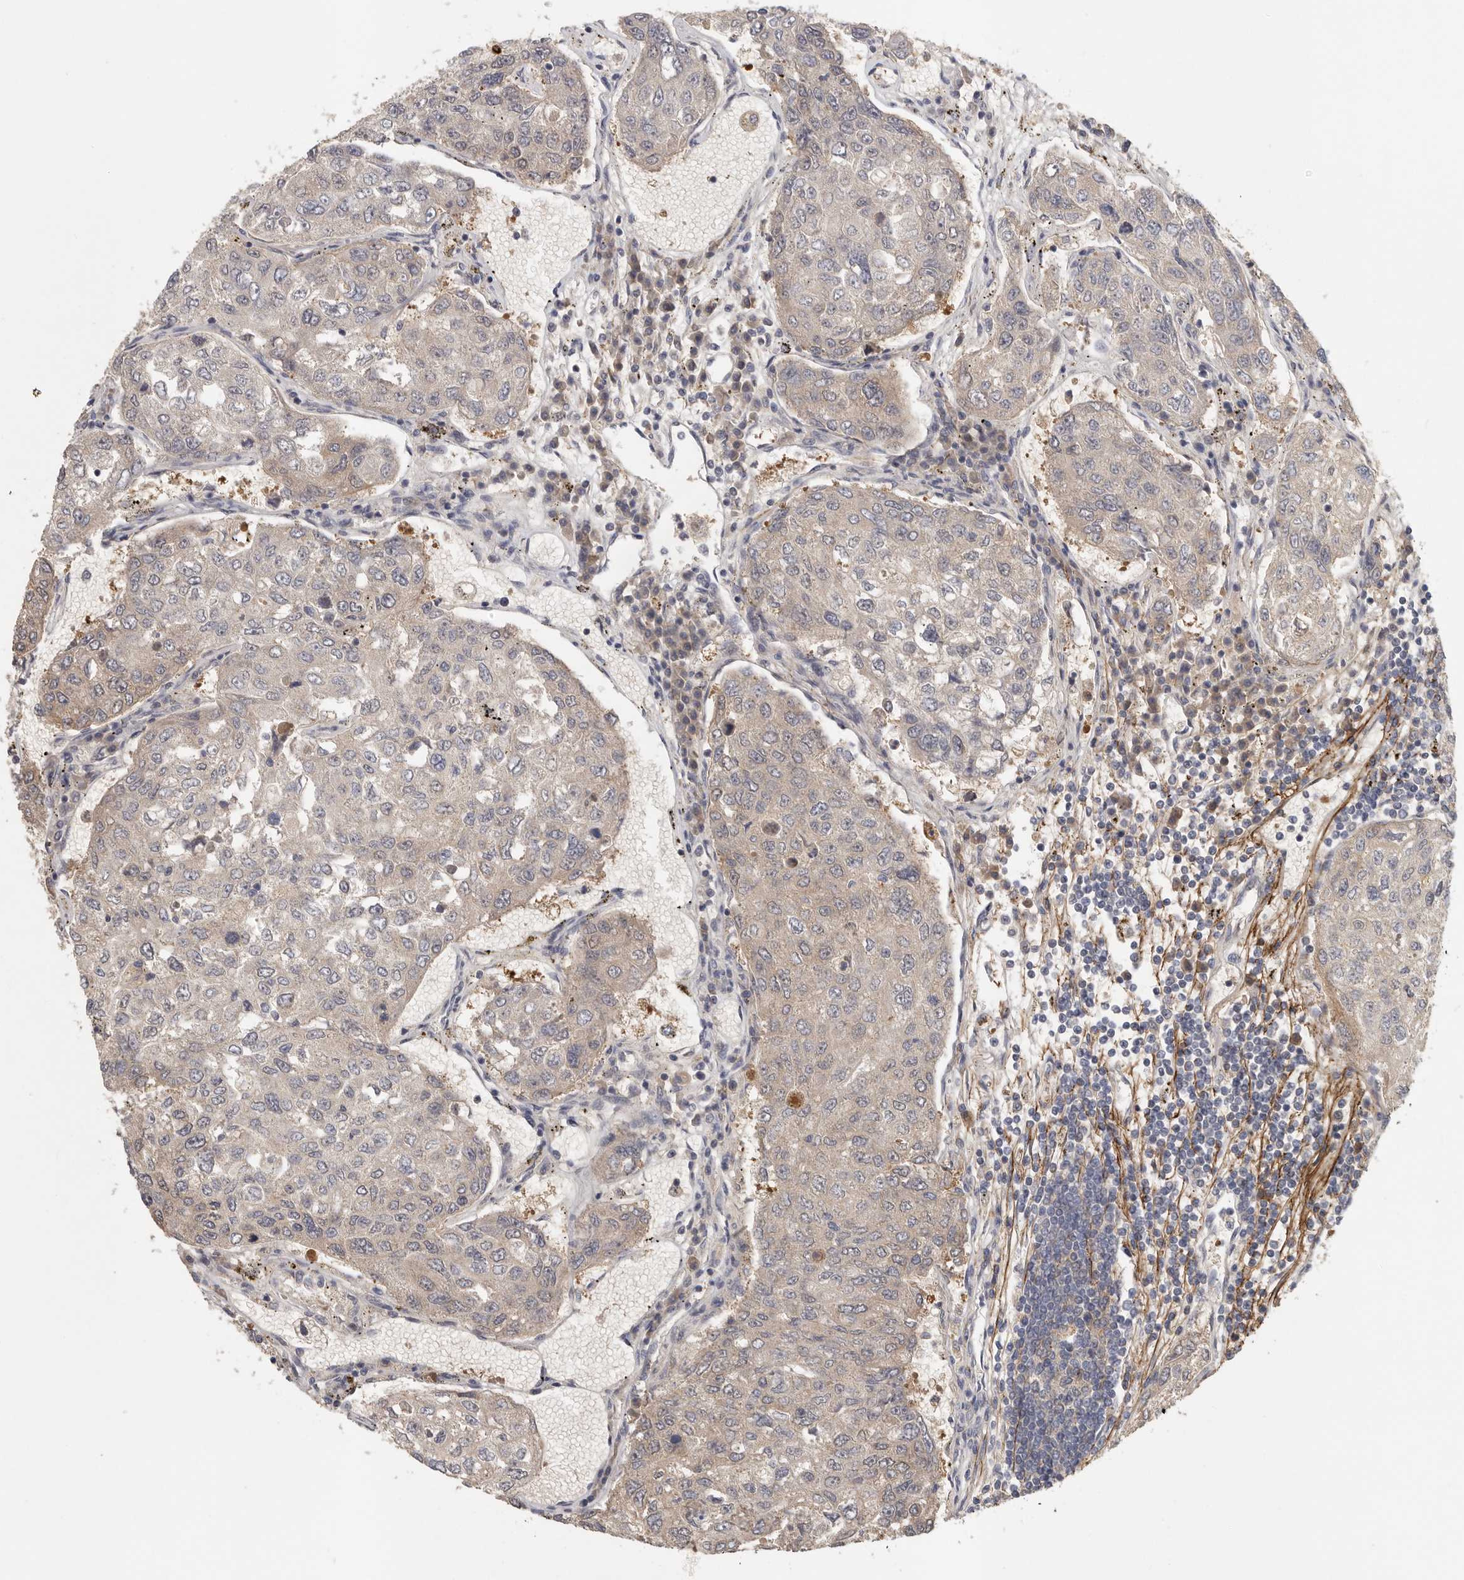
{"staining": {"intensity": "weak", "quantity": "<25%", "location": "cytoplasmic/membranous"}, "tissue": "urothelial cancer", "cell_type": "Tumor cells", "image_type": "cancer", "snomed": [{"axis": "morphology", "description": "Urothelial carcinoma, High grade"}, {"axis": "topography", "description": "Lymph node"}, {"axis": "topography", "description": "Urinary bladder"}], "caption": "Tumor cells show no significant staining in urothelial cancer. (DAB immunohistochemistry (IHC) visualized using brightfield microscopy, high magnification).", "gene": "CFAP298", "patient": {"sex": "male", "age": 51}}